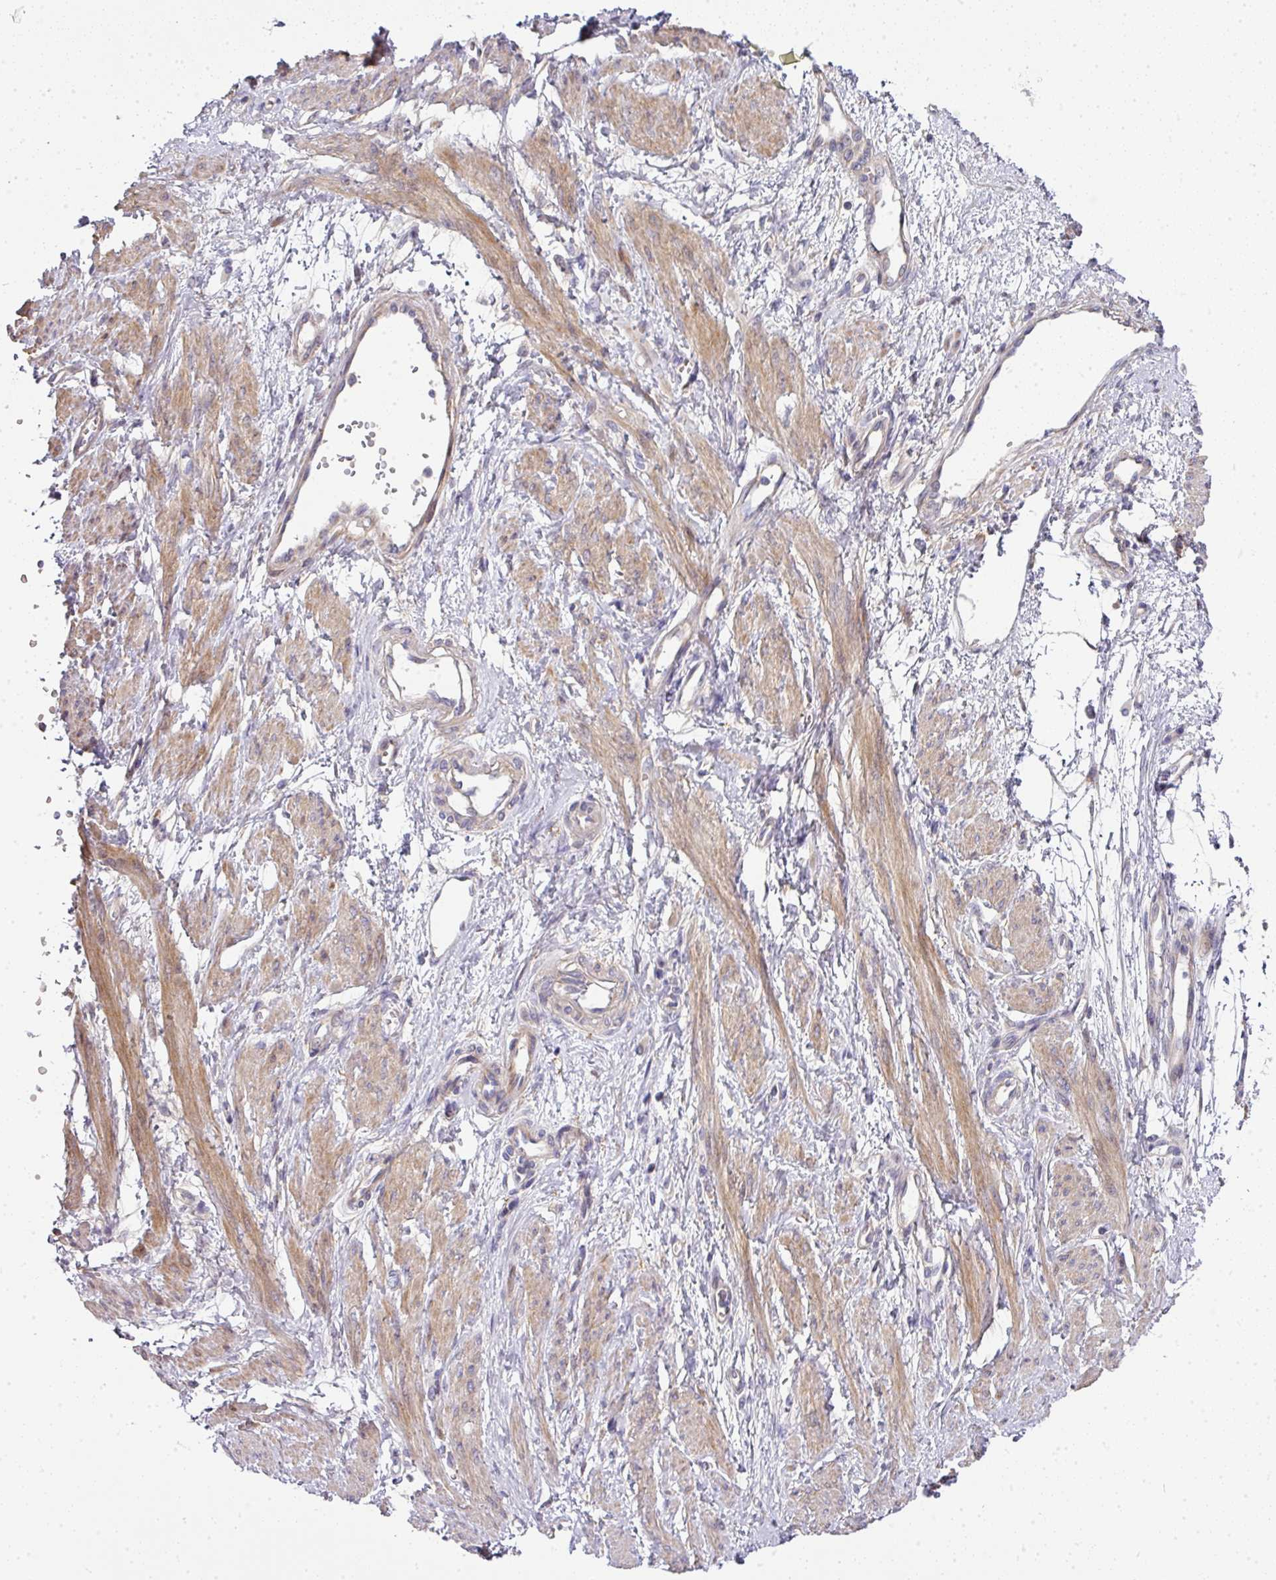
{"staining": {"intensity": "moderate", "quantity": "25%-75%", "location": "cytoplasmic/membranous"}, "tissue": "smooth muscle", "cell_type": "Smooth muscle cells", "image_type": "normal", "snomed": [{"axis": "morphology", "description": "Normal tissue, NOS"}, {"axis": "topography", "description": "Smooth muscle"}, {"axis": "topography", "description": "Uterus"}], "caption": "Immunohistochemistry (IHC) of unremarkable human smooth muscle reveals medium levels of moderate cytoplasmic/membranous expression in approximately 25%-75% of smooth muscle cells.", "gene": "STK35", "patient": {"sex": "female", "age": 39}}